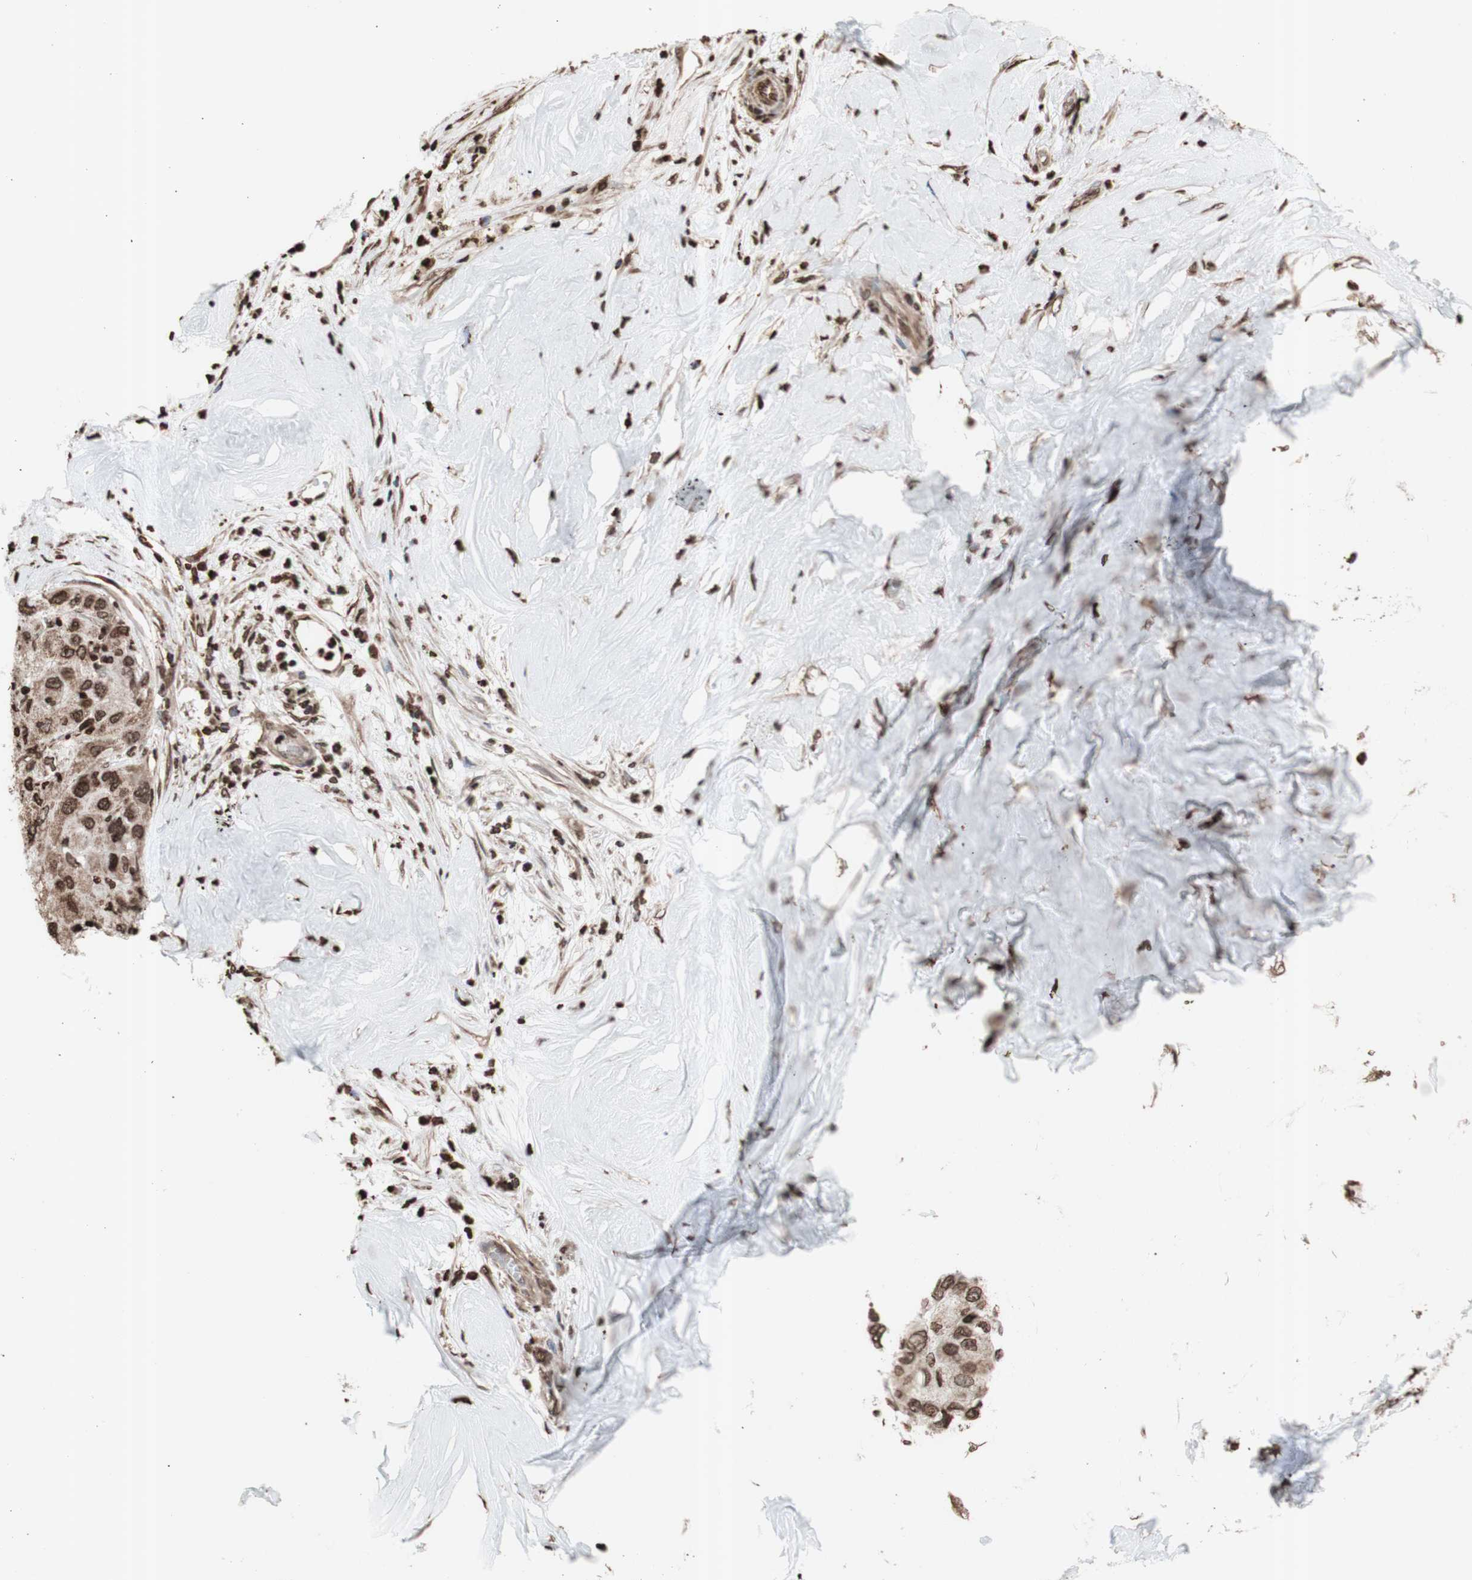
{"staining": {"intensity": "moderate", "quantity": ">75%", "location": "cytoplasmic/membranous,nuclear"}, "tissue": "liver cancer", "cell_type": "Tumor cells", "image_type": "cancer", "snomed": [{"axis": "morphology", "description": "Carcinoma, Hepatocellular, NOS"}, {"axis": "topography", "description": "Liver"}], "caption": "There is medium levels of moderate cytoplasmic/membranous and nuclear expression in tumor cells of liver hepatocellular carcinoma, as demonstrated by immunohistochemical staining (brown color).", "gene": "SNAI2", "patient": {"sex": "male", "age": 80}}